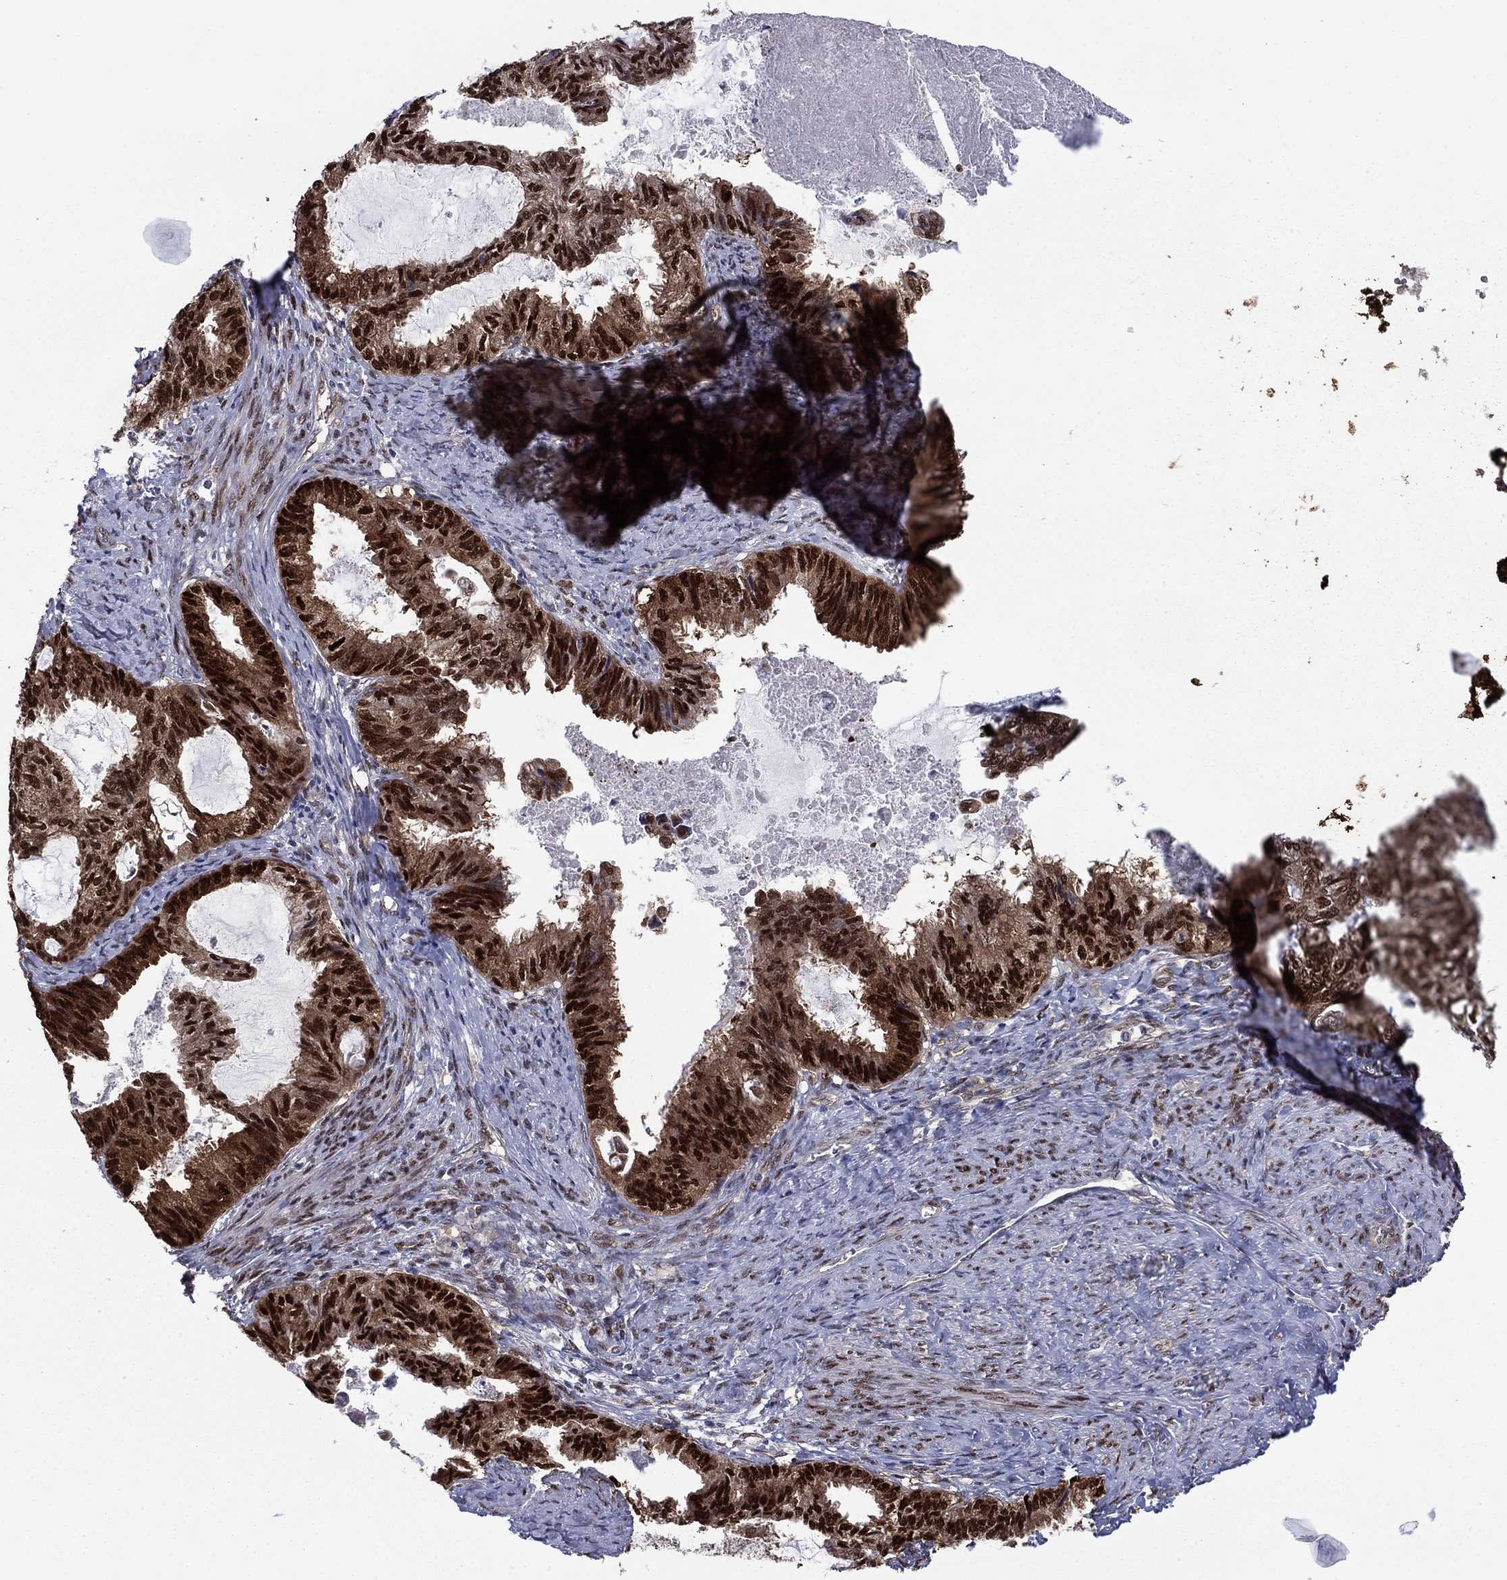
{"staining": {"intensity": "strong", "quantity": ">75%", "location": "cytoplasmic/membranous,nuclear"}, "tissue": "endometrial cancer", "cell_type": "Tumor cells", "image_type": "cancer", "snomed": [{"axis": "morphology", "description": "Adenocarcinoma, NOS"}, {"axis": "topography", "description": "Endometrium"}], "caption": "The histopathology image demonstrates immunohistochemical staining of adenocarcinoma (endometrial). There is strong cytoplasmic/membranous and nuclear positivity is present in approximately >75% of tumor cells. (DAB IHC, brown staining for protein, blue staining for nuclei).", "gene": "FKBP4", "patient": {"sex": "female", "age": 86}}